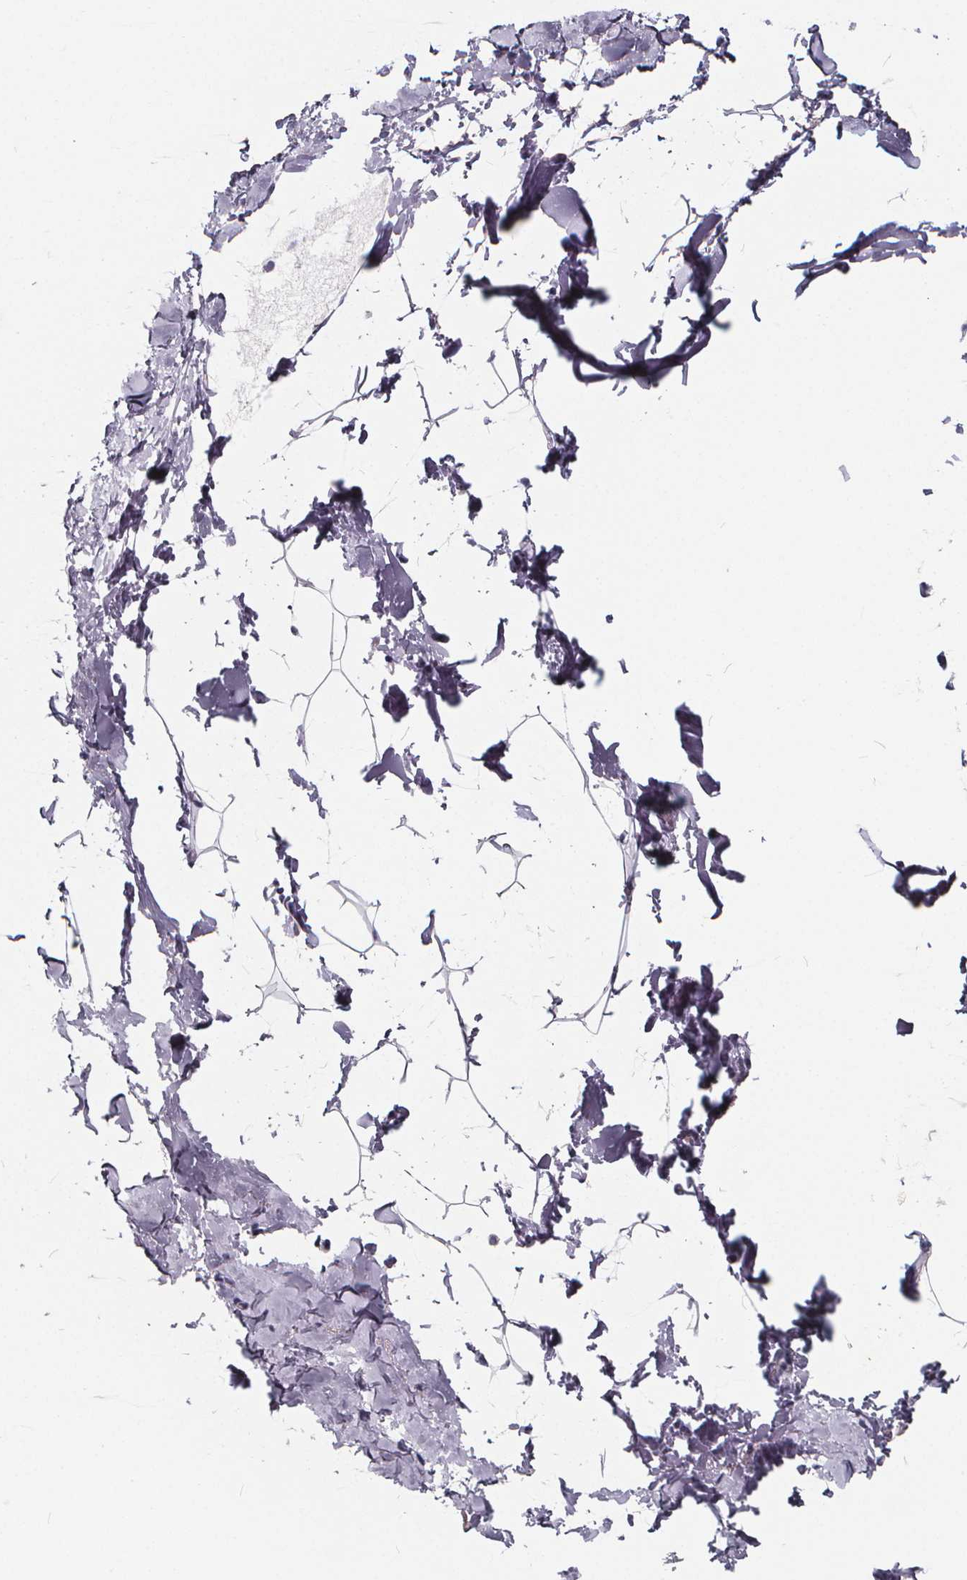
{"staining": {"intensity": "negative", "quantity": "none", "location": "none"}, "tissue": "breast", "cell_type": "Adipocytes", "image_type": "normal", "snomed": [{"axis": "morphology", "description": "Normal tissue, NOS"}, {"axis": "topography", "description": "Breast"}], "caption": "Immunohistochemistry image of normal breast: human breast stained with DAB shows no significant protein expression in adipocytes. Brightfield microscopy of immunohistochemistry stained with DAB (3,3'-diaminobenzidine) (brown) and hematoxylin (blue), captured at high magnification.", "gene": "SPEF2", "patient": {"sex": "female", "age": 32}}